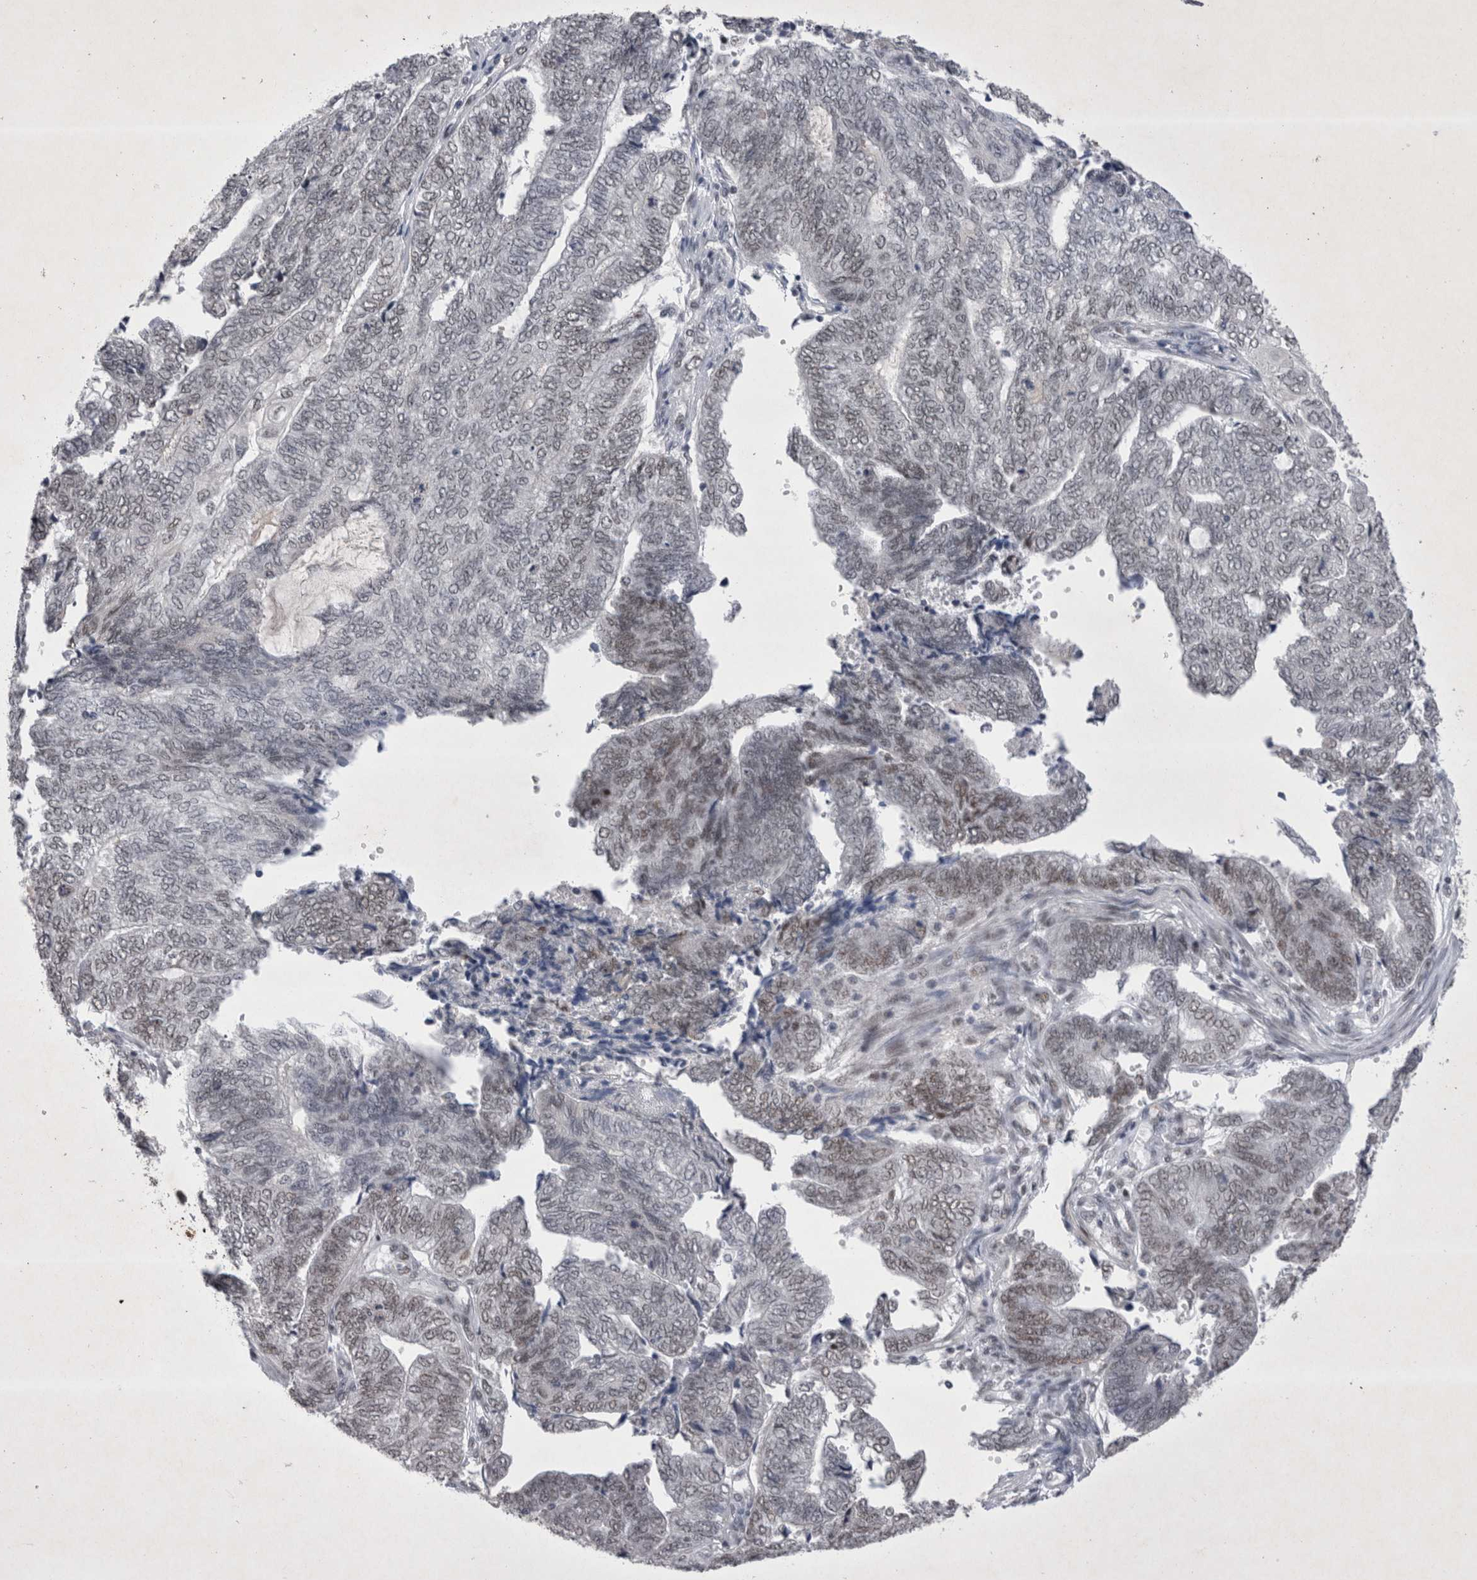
{"staining": {"intensity": "weak", "quantity": "25%-75%", "location": "nuclear"}, "tissue": "endometrial cancer", "cell_type": "Tumor cells", "image_type": "cancer", "snomed": [{"axis": "morphology", "description": "Adenocarcinoma, NOS"}, {"axis": "topography", "description": "Uterus"}, {"axis": "topography", "description": "Endometrium"}], "caption": "Immunohistochemical staining of human endometrial cancer (adenocarcinoma) reveals low levels of weak nuclear protein expression in approximately 25%-75% of tumor cells.", "gene": "RBM6", "patient": {"sex": "female", "age": 70}}